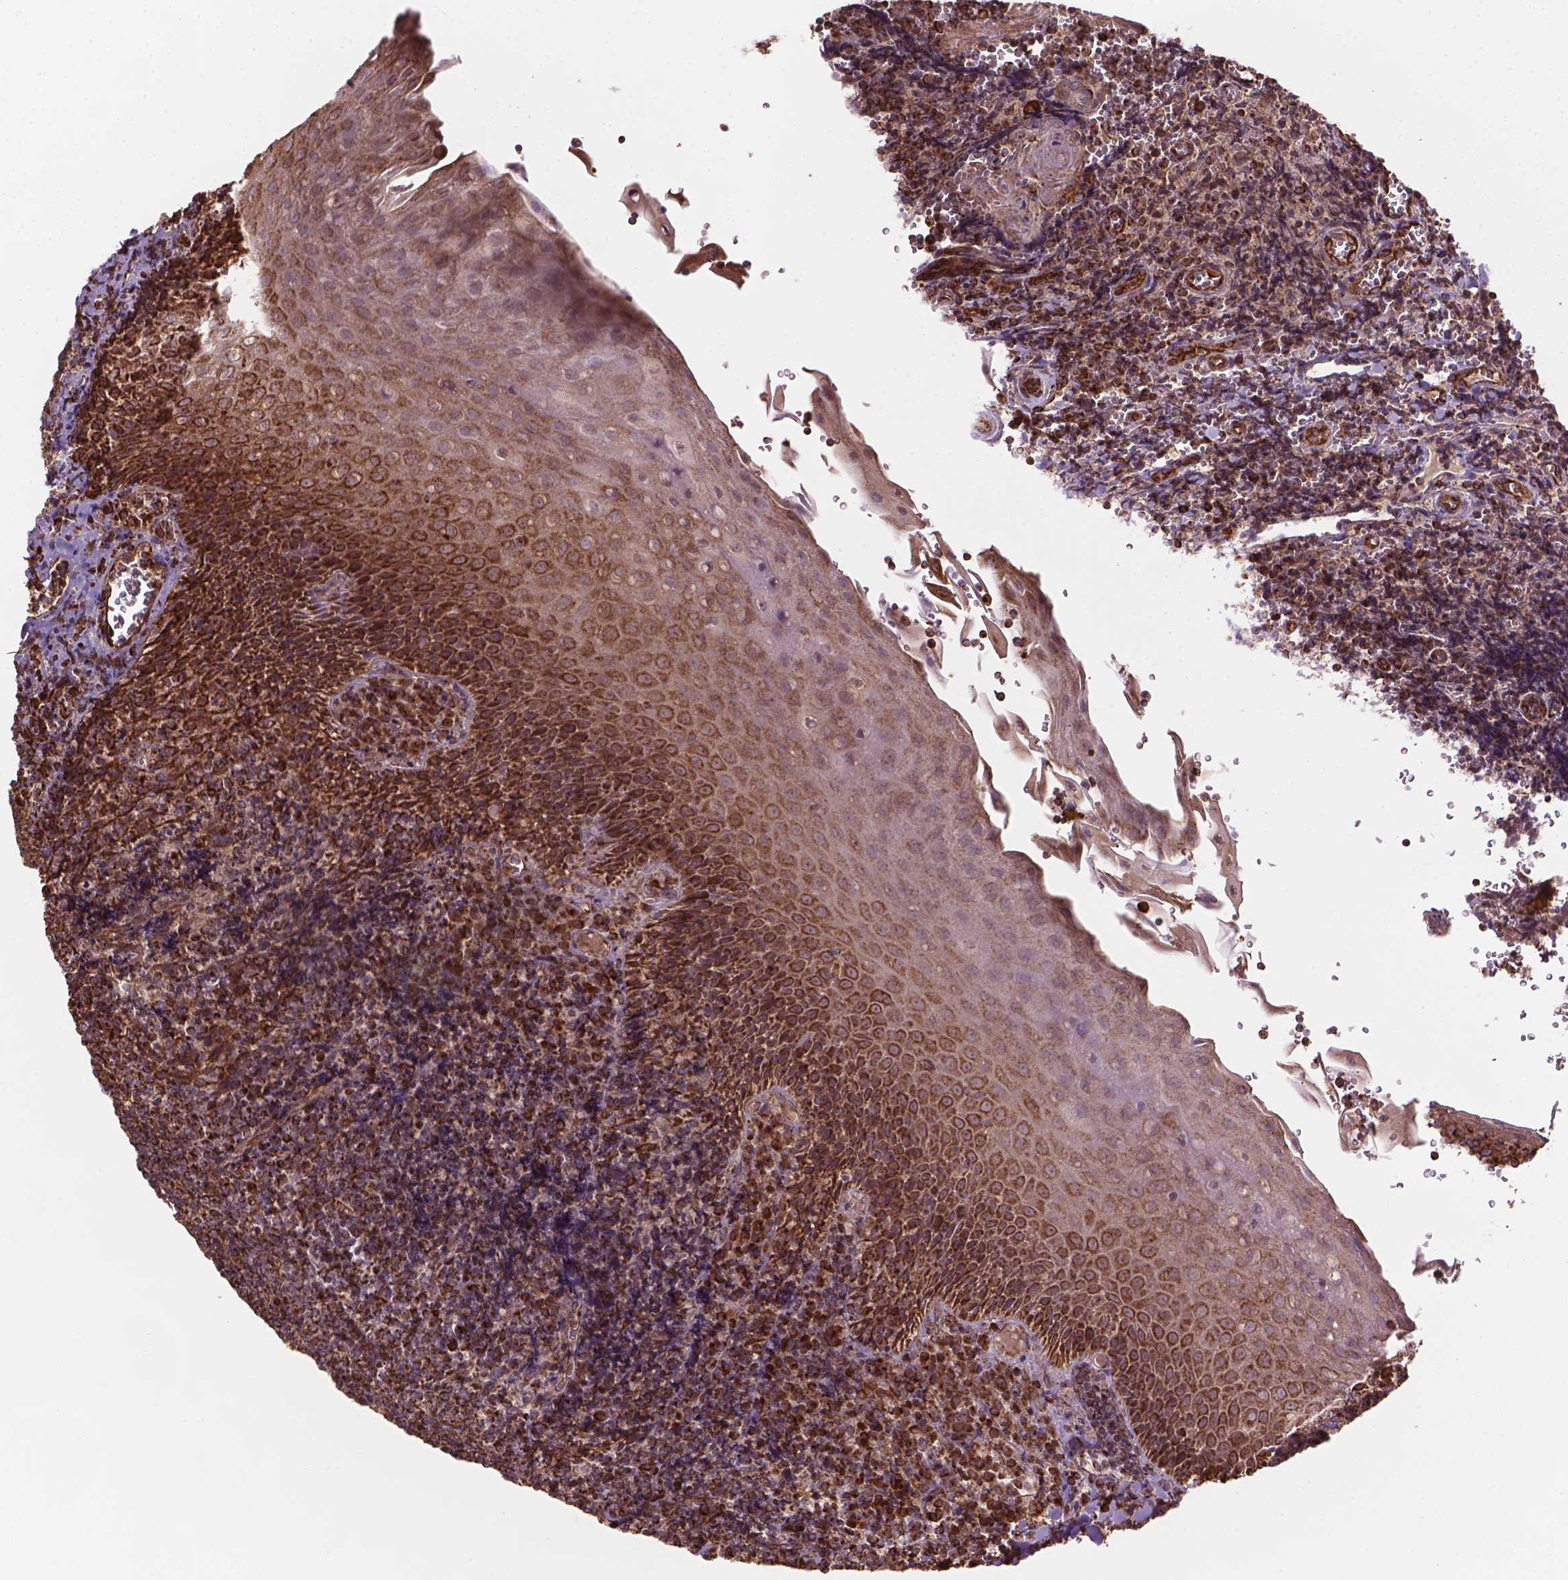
{"staining": {"intensity": "moderate", "quantity": ">75%", "location": "cytoplasmic/membranous"}, "tissue": "tonsil", "cell_type": "Germinal center cells", "image_type": "normal", "snomed": [{"axis": "morphology", "description": "Normal tissue, NOS"}, {"axis": "morphology", "description": "Inflammation, NOS"}, {"axis": "topography", "description": "Tonsil"}], "caption": "Immunohistochemical staining of normal tonsil reveals medium levels of moderate cytoplasmic/membranous expression in about >75% of germinal center cells.", "gene": "HS3ST3A1", "patient": {"sex": "female", "age": 31}}